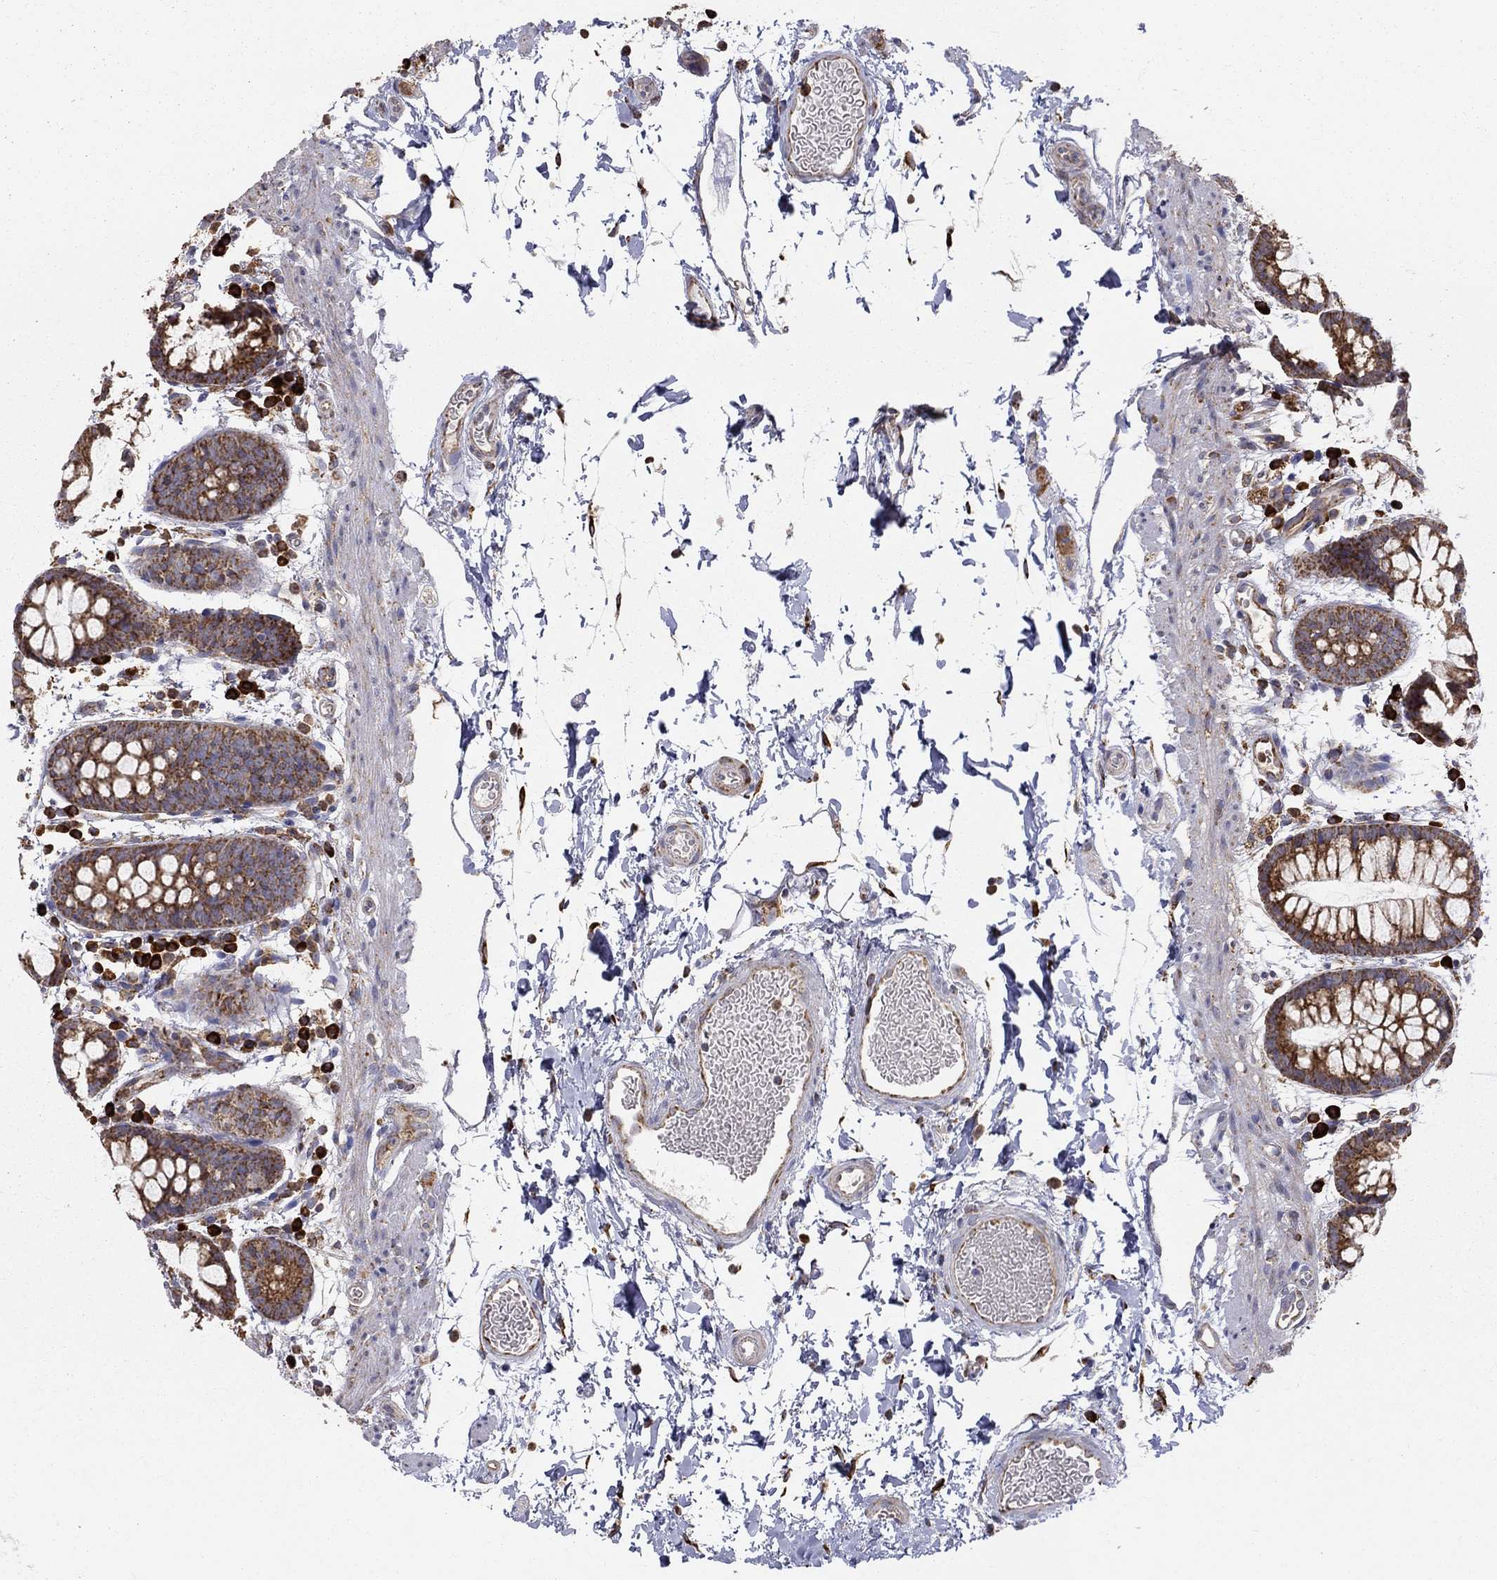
{"staining": {"intensity": "moderate", "quantity": "25%-75%", "location": "cytoplasmic/membranous"}, "tissue": "rectum", "cell_type": "Glandular cells", "image_type": "normal", "snomed": [{"axis": "morphology", "description": "Normal tissue, NOS"}, {"axis": "topography", "description": "Rectum"}], "caption": "Immunohistochemistry image of normal human rectum stained for a protein (brown), which exhibits medium levels of moderate cytoplasmic/membranous expression in about 25%-75% of glandular cells.", "gene": "PRDX4", "patient": {"sex": "male", "age": 57}}